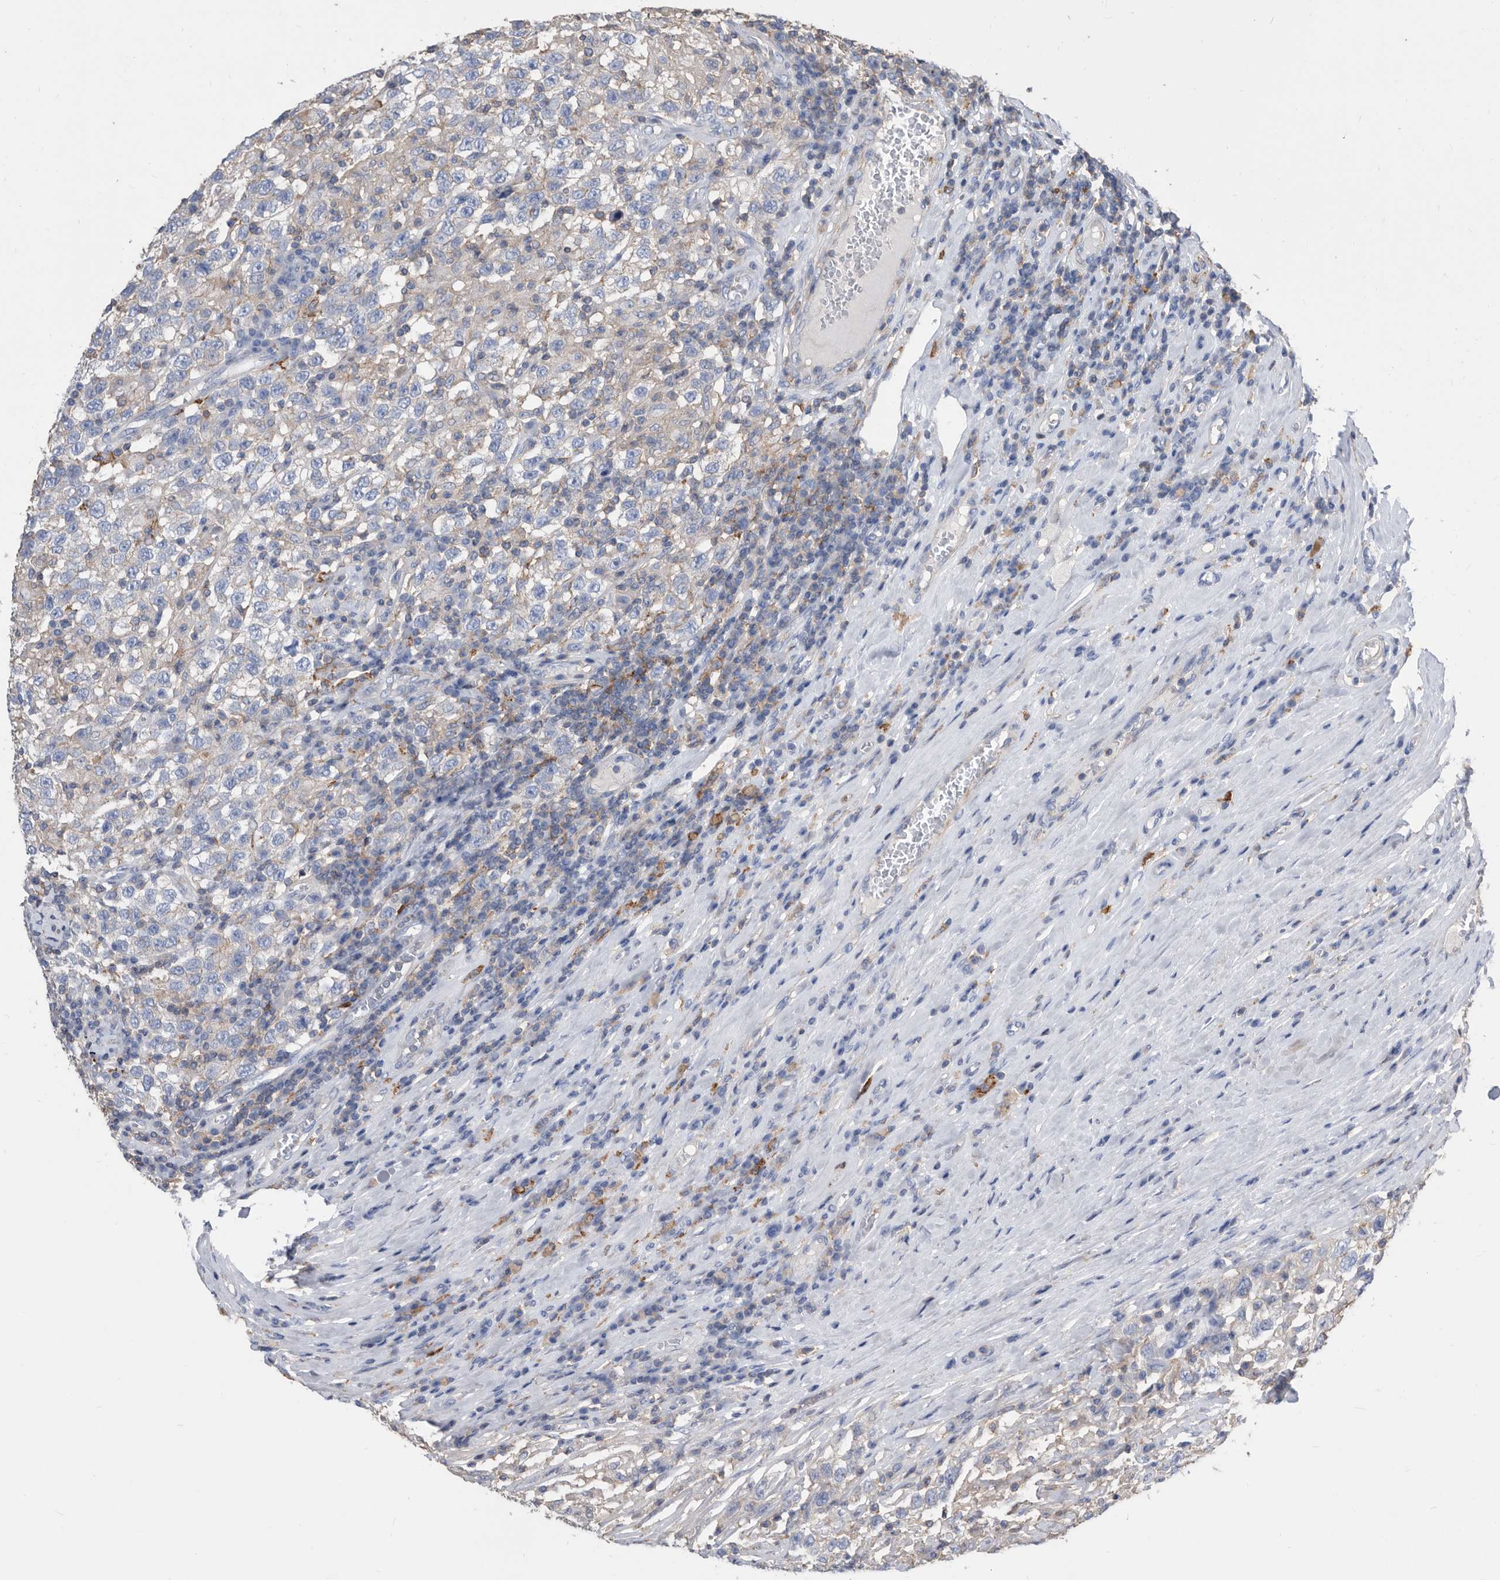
{"staining": {"intensity": "negative", "quantity": "none", "location": "none"}, "tissue": "testis cancer", "cell_type": "Tumor cells", "image_type": "cancer", "snomed": [{"axis": "morphology", "description": "Seminoma, NOS"}, {"axis": "topography", "description": "Testis"}], "caption": "Immunohistochemistry histopathology image of neoplastic tissue: testis cancer stained with DAB (3,3'-diaminobenzidine) demonstrates no significant protein expression in tumor cells.", "gene": "MS4A4A", "patient": {"sex": "male", "age": 41}}